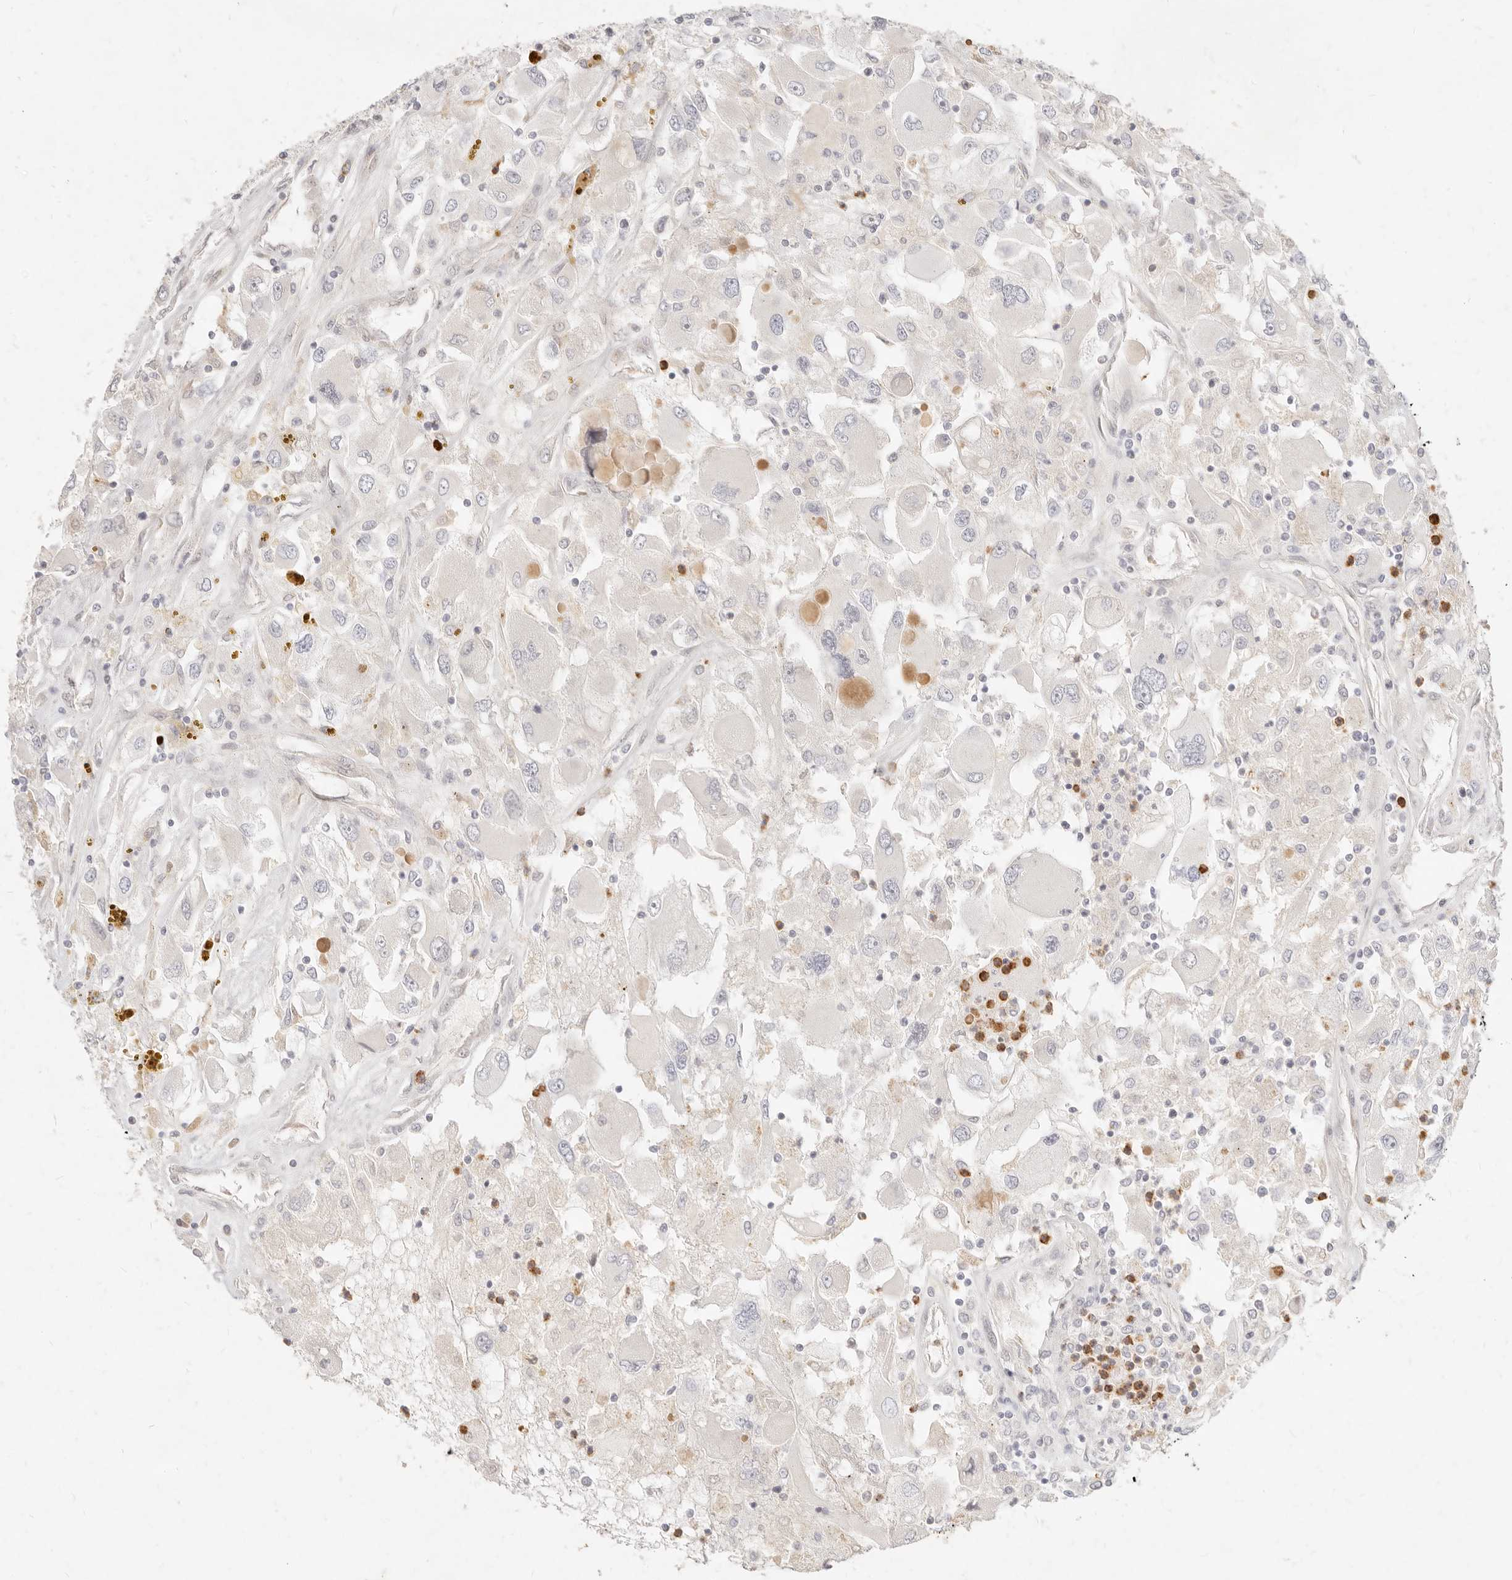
{"staining": {"intensity": "negative", "quantity": "none", "location": "none"}, "tissue": "renal cancer", "cell_type": "Tumor cells", "image_type": "cancer", "snomed": [{"axis": "morphology", "description": "Adenocarcinoma, NOS"}, {"axis": "topography", "description": "Kidney"}], "caption": "A photomicrograph of renal adenocarcinoma stained for a protein demonstrates no brown staining in tumor cells.", "gene": "ASCL3", "patient": {"sex": "female", "age": 52}}